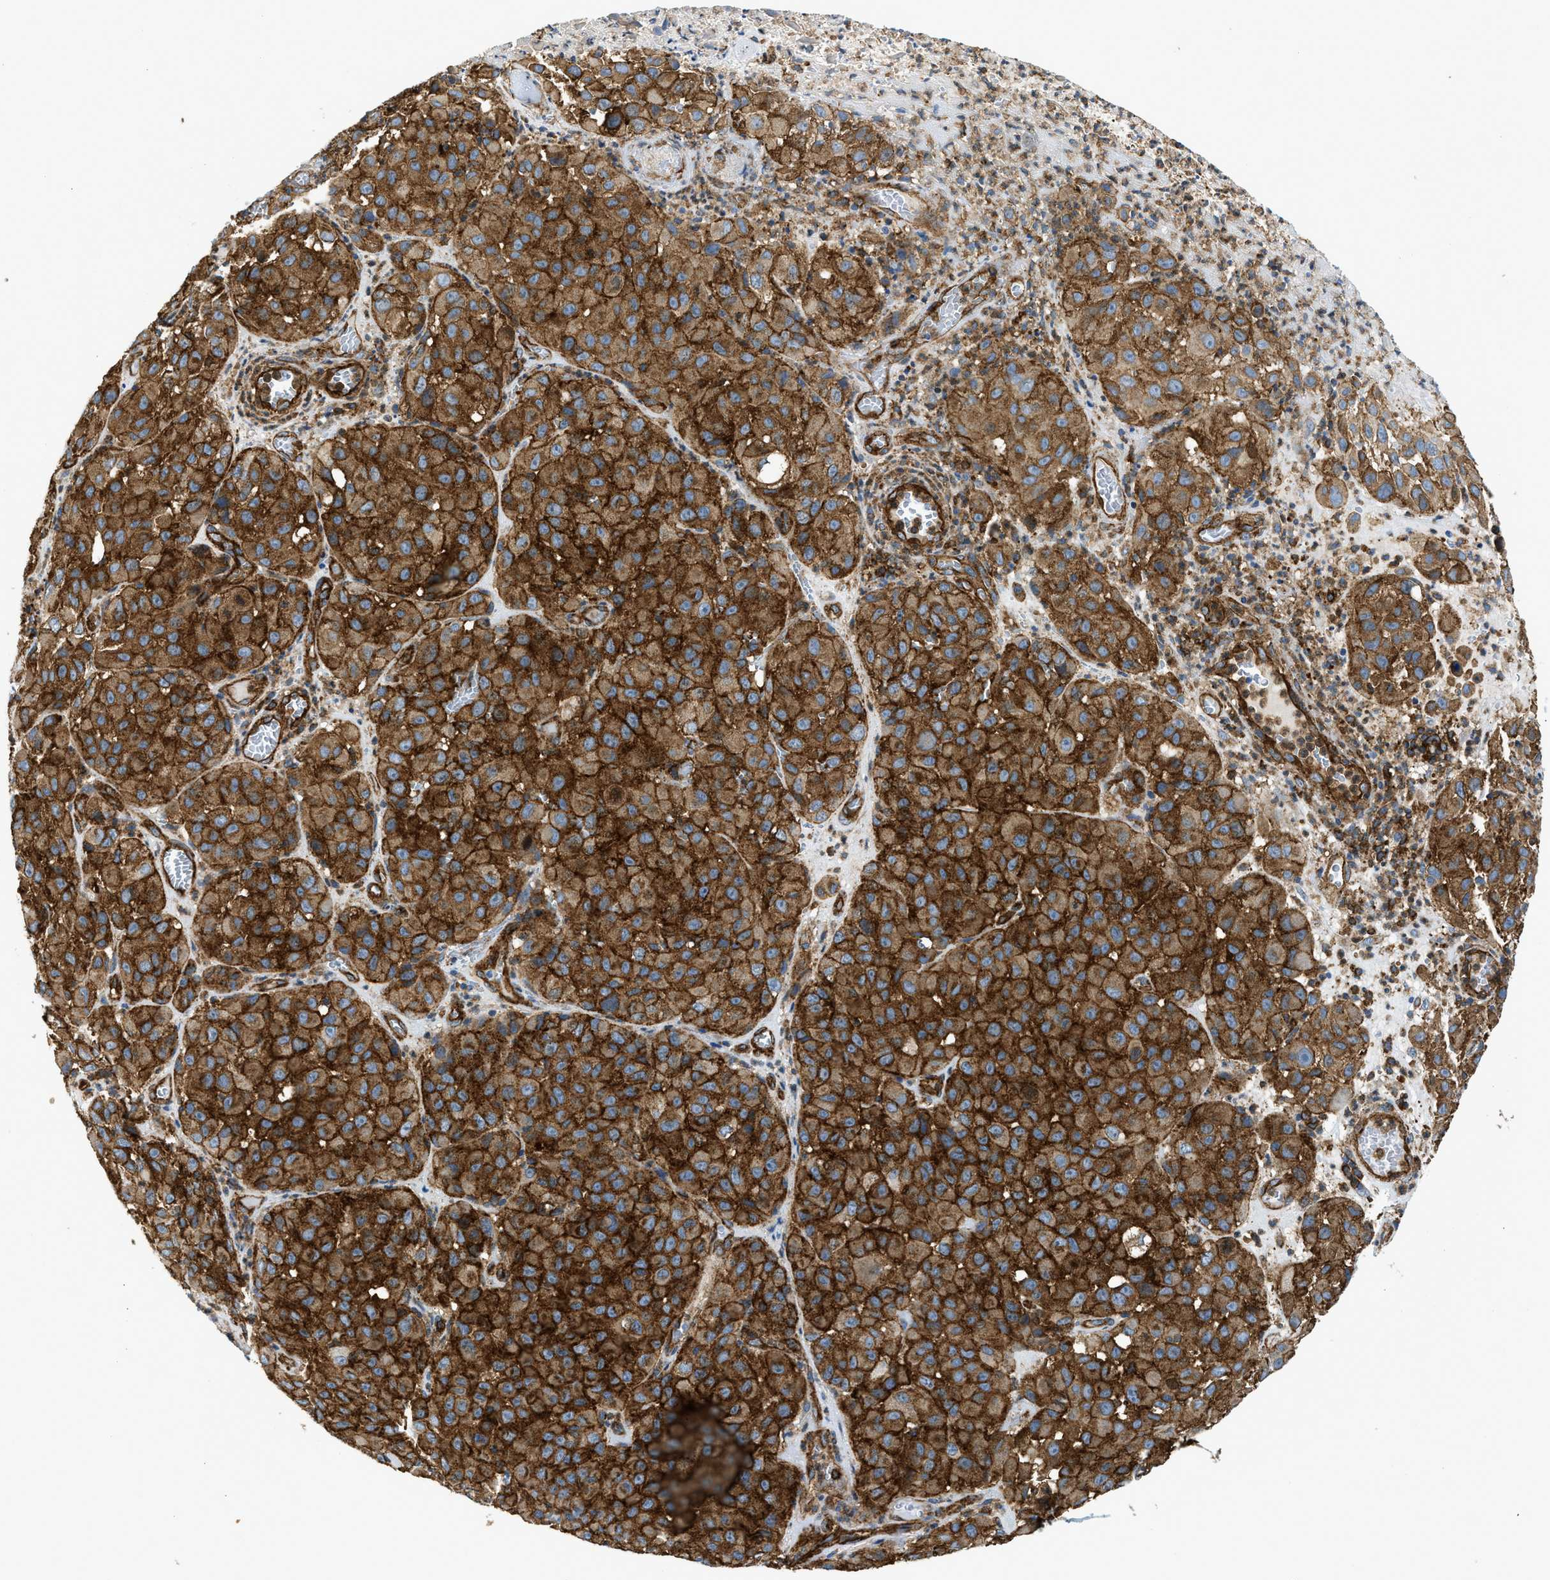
{"staining": {"intensity": "moderate", "quantity": ">75%", "location": "cytoplasmic/membranous"}, "tissue": "melanoma", "cell_type": "Tumor cells", "image_type": "cancer", "snomed": [{"axis": "morphology", "description": "Malignant melanoma, NOS"}, {"axis": "topography", "description": "Skin"}], "caption": "Moderate cytoplasmic/membranous protein expression is present in approximately >75% of tumor cells in malignant melanoma. (DAB (3,3'-diaminobenzidine) IHC with brightfield microscopy, high magnification).", "gene": "HIP1", "patient": {"sex": "female", "age": 21}}